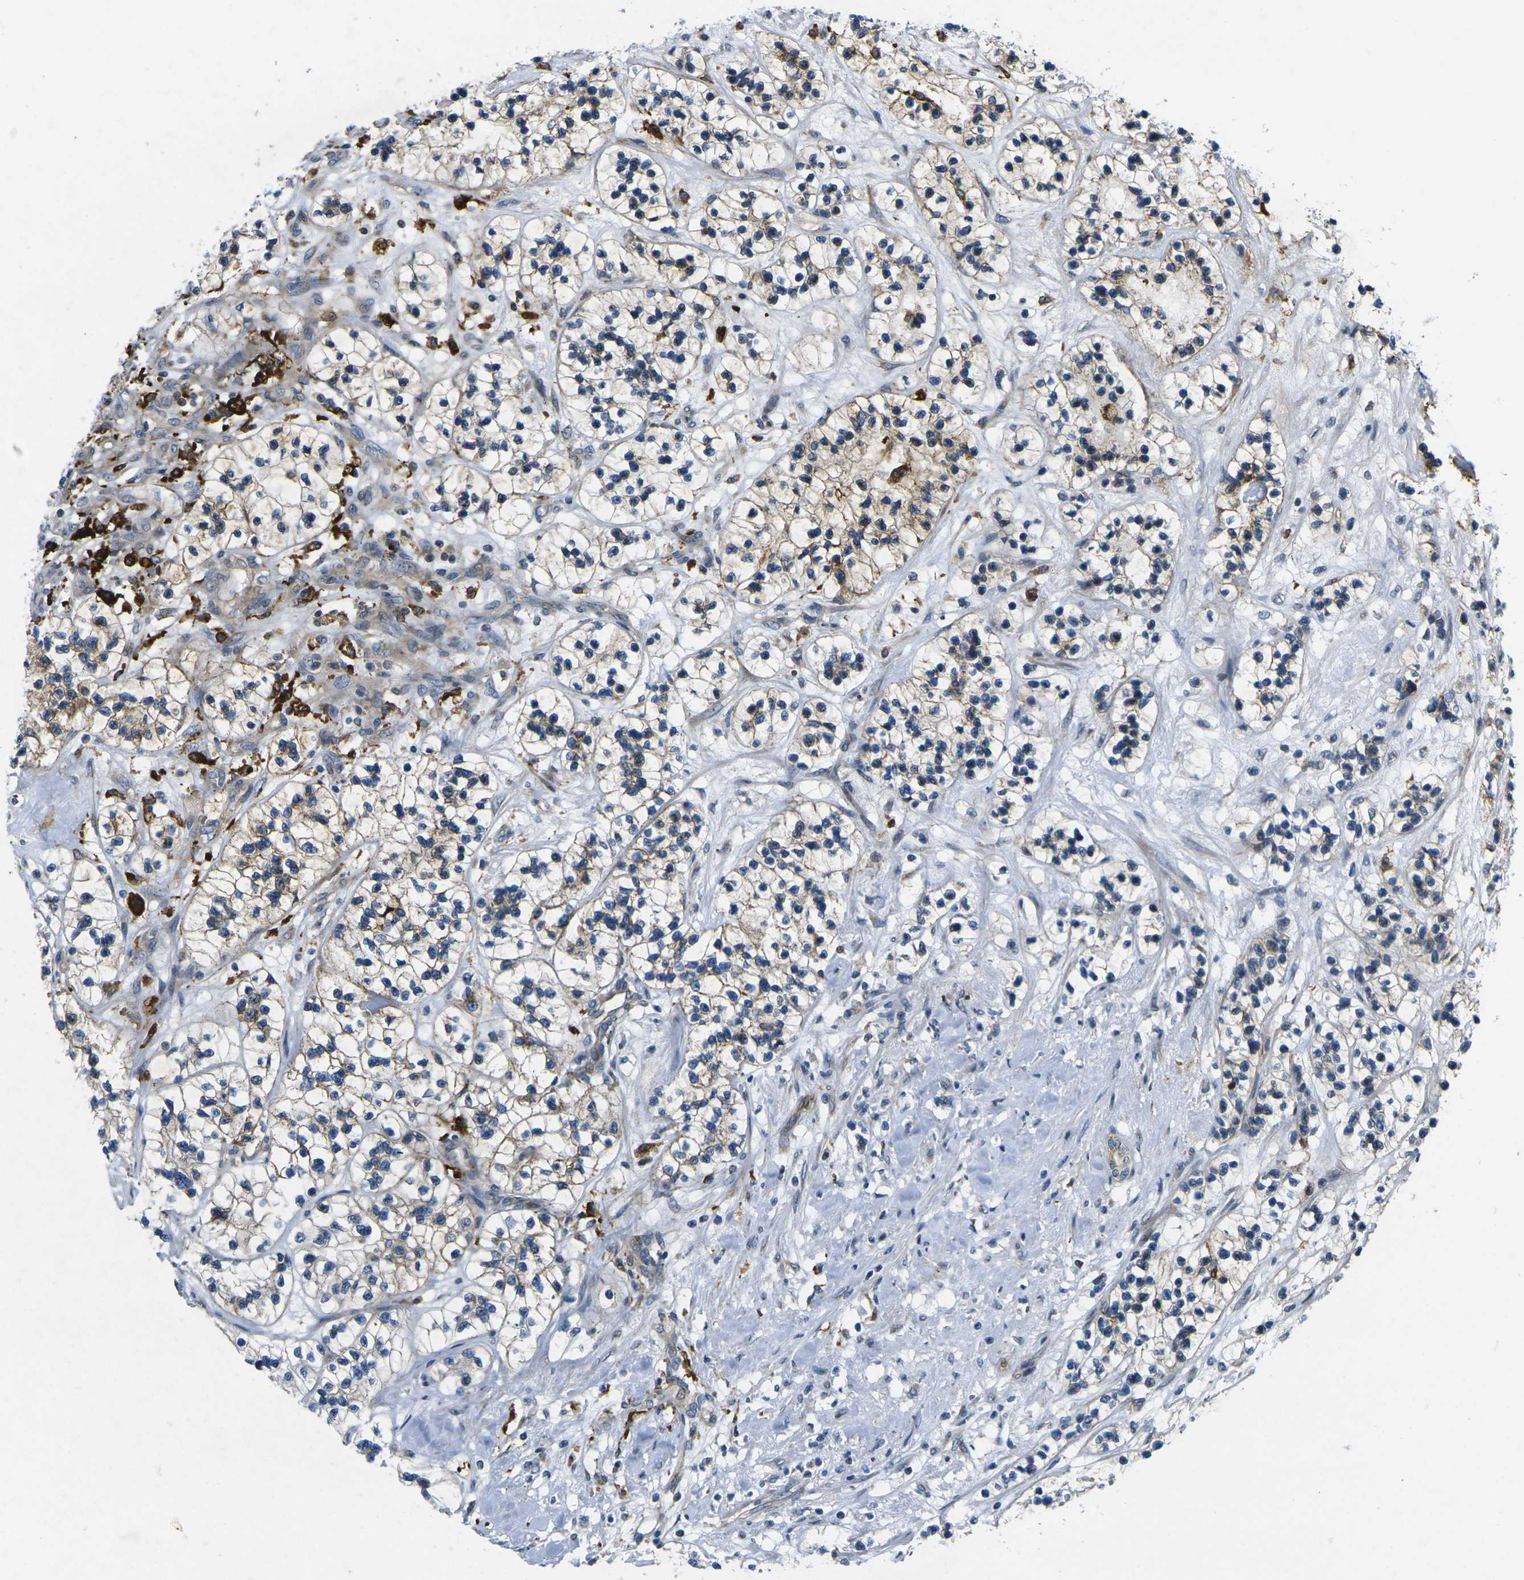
{"staining": {"intensity": "weak", "quantity": "<25%", "location": "cytoplasmic/membranous"}, "tissue": "renal cancer", "cell_type": "Tumor cells", "image_type": "cancer", "snomed": [{"axis": "morphology", "description": "Adenocarcinoma, NOS"}, {"axis": "topography", "description": "Kidney"}], "caption": "This is an IHC histopathology image of renal cancer. There is no expression in tumor cells.", "gene": "ROBO2", "patient": {"sex": "female", "age": 57}}